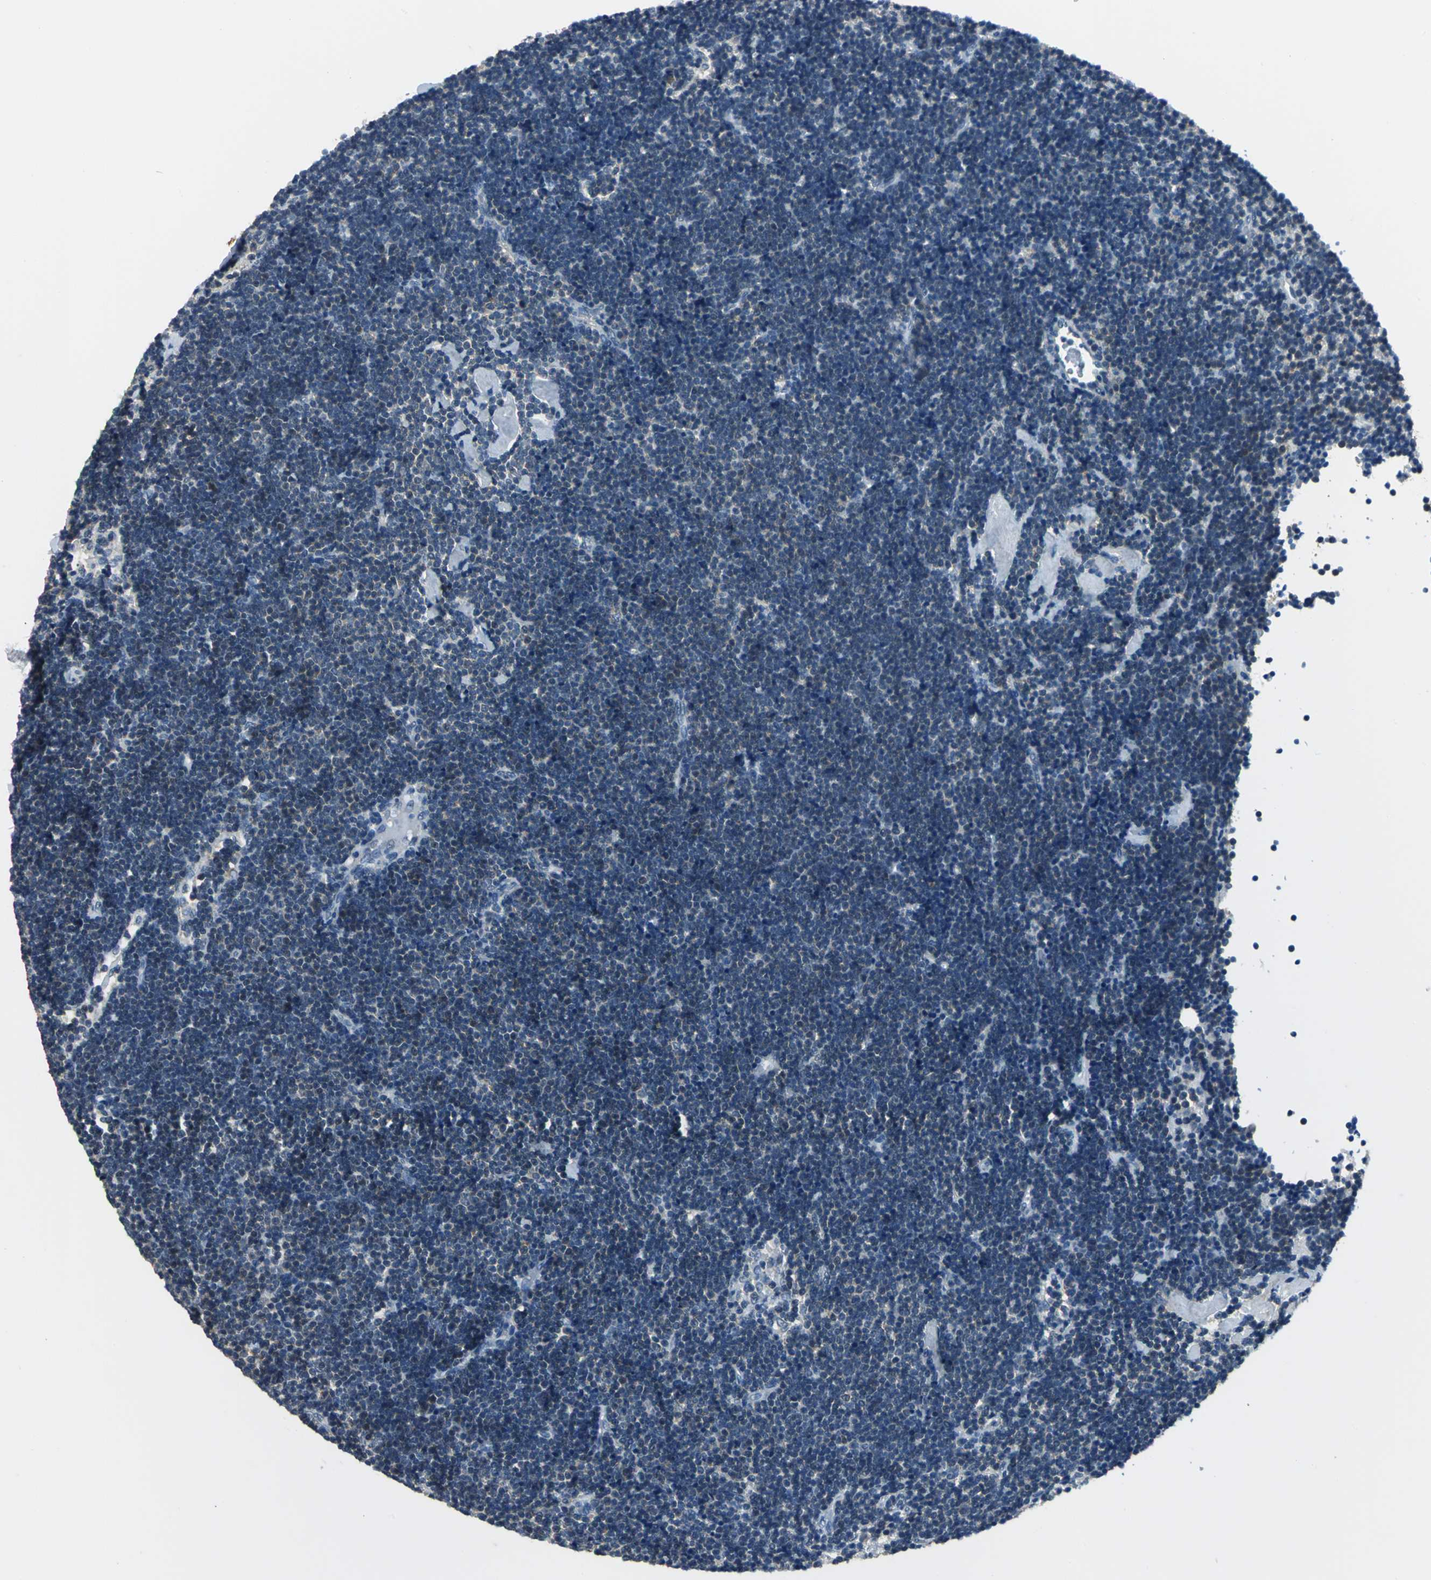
{"staining": {"intensity": "negative", "quantity": "none", "location": "none"}, "tissue": "lymph node", "cell_type": "Germinal center cells", "image_type": "normal", "snomed": [{"axis": "morphology", "description": "Normal tissue, NOS"}, {"axis": "topography", "description": "Lymph node"}], "caption": "DAB immunohistochemical staining of unremarkable lymph node demonstrates no significant staining in germinal center cells. (Brightfield microscopy of DAB immunohistochemistry at high magnification).", "gene": "ZNF415", "patient": {"sex": "male", "age": 63}}